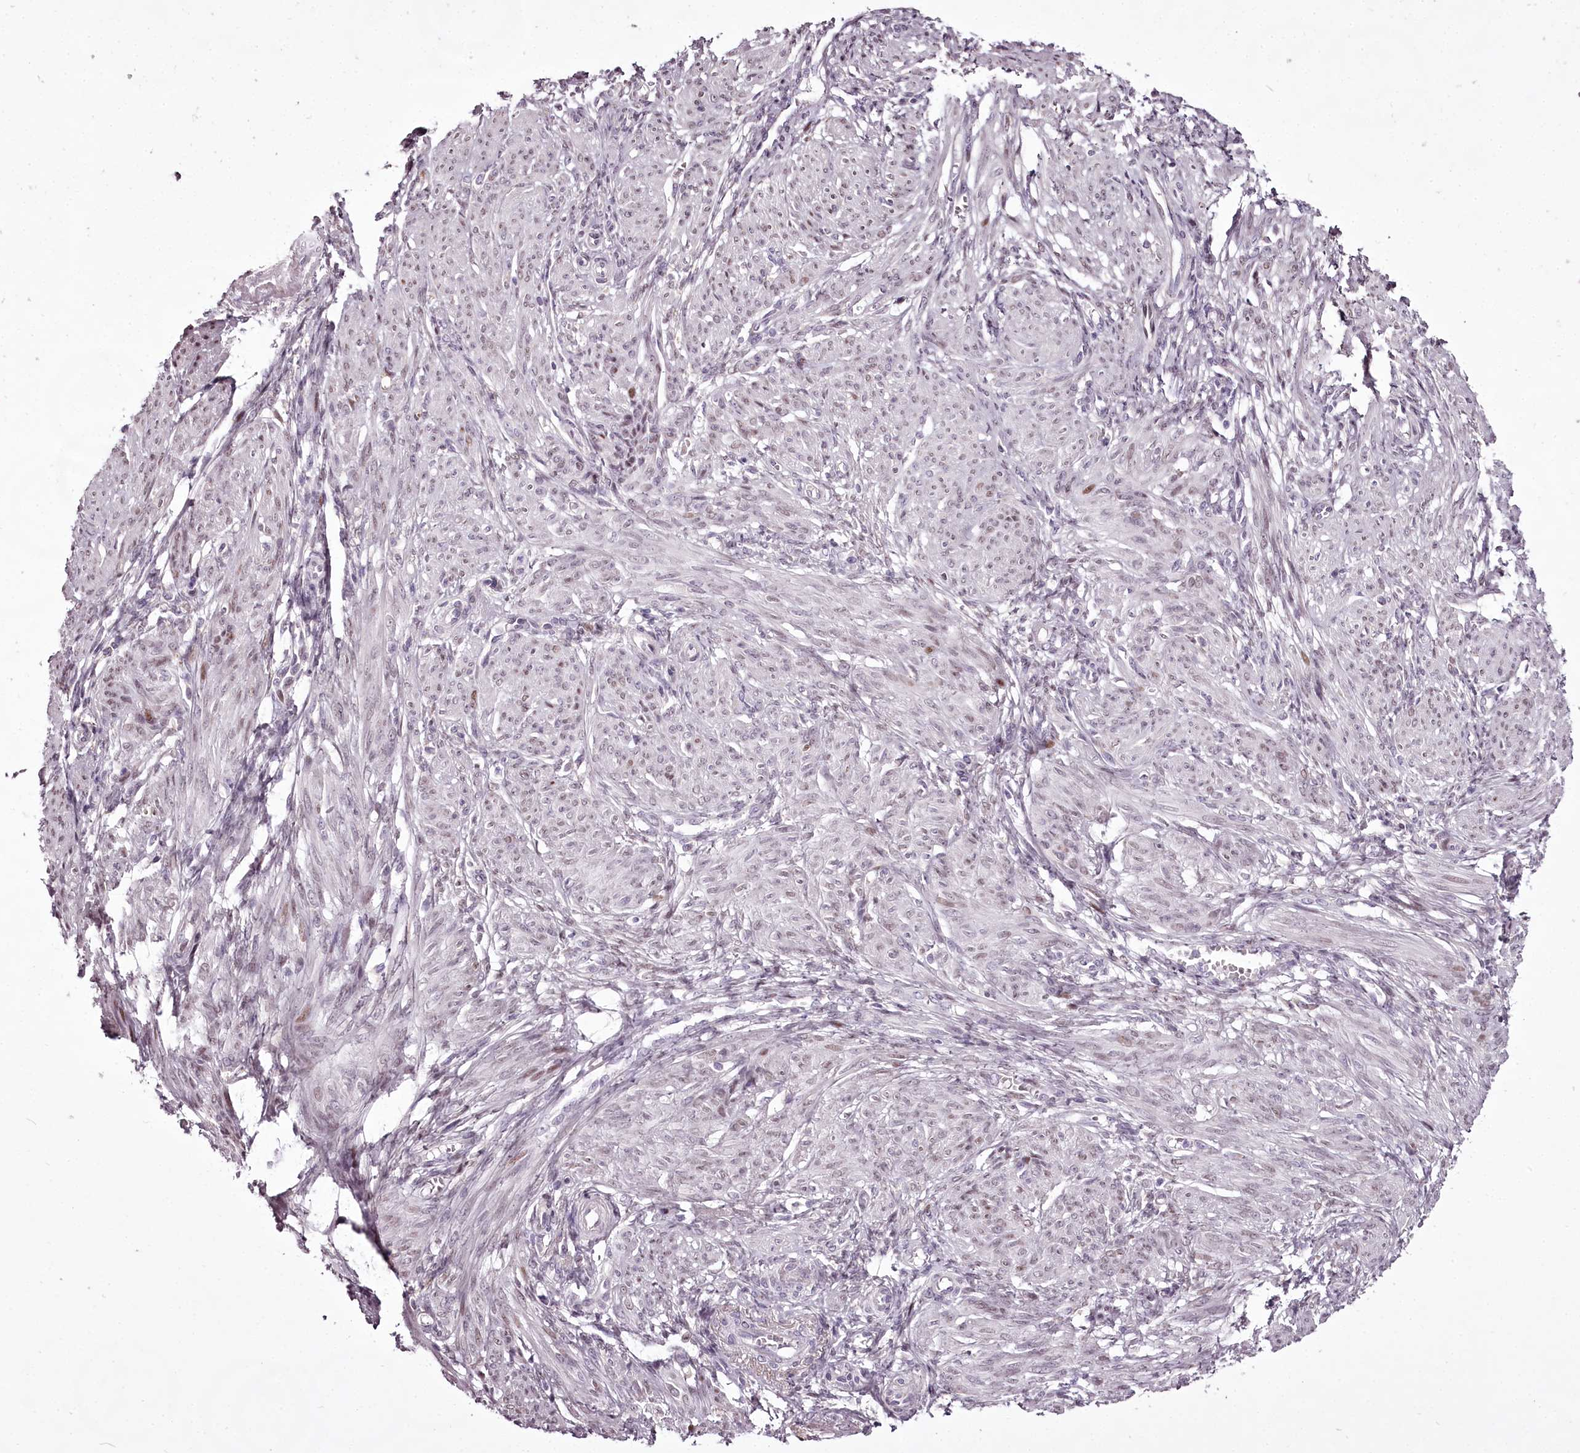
{"staining": {"intensity": "weak", "quantity": "25%-75%", "location": "nuclear"}, "tissue": "smooth muscle", "cell_type": "Smooth muscle cells", "image_type": "normal", "snomed": [{"axis": "morphology", "description": "Normal tissue, NOS"}, {"axis": "topography", "description": "Smooth muscle"}], "caption": "Weak nuclear positivity is seen in about 25%-75% of smooth muscle cells in normal smooth muscle. The staining is performed using DAB brown chromogen to label protein expression. The nuclei are counter-stained blue using hematoxylin.", "gene": "C1orf56", "patient": {"sex": "female", "age": 39}}